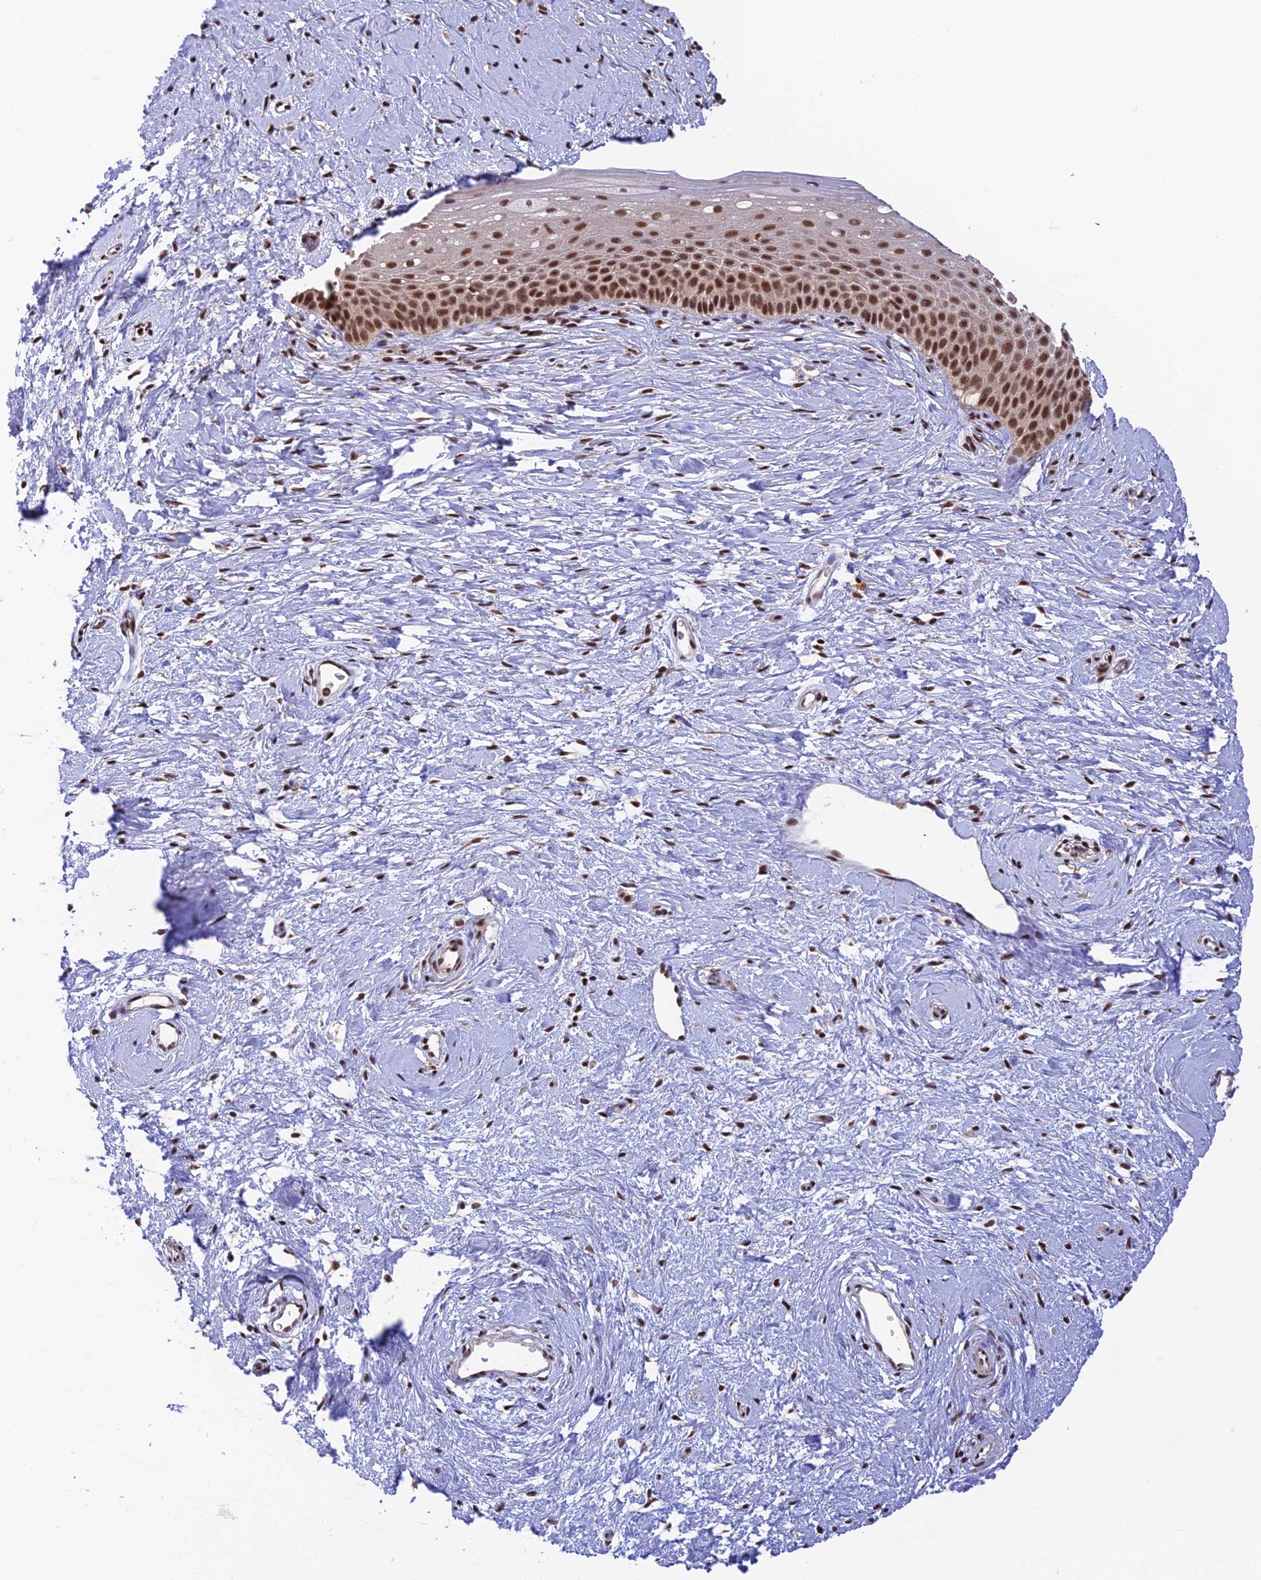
{"staining": {"intensity": "strong", "quantity": ">75%", "location": "nuclear"}, "tissue": "cervix", "cell_type": "Glandular cells", "image_type": "normal", "snomed": [{"axis": "morphology", "description": "Normal tissue, NOS"}, {"axis": "topography", "description": "Cervix"}], "caption": "DAB (3,3'-diaminobenzidine) immunohistochemical staining of benign cervix demonstrates strong nuclear protein staining in about >75% of glandular cells.", "gene": "THAP11", "patient": {"sex": "female", "age": 57}}